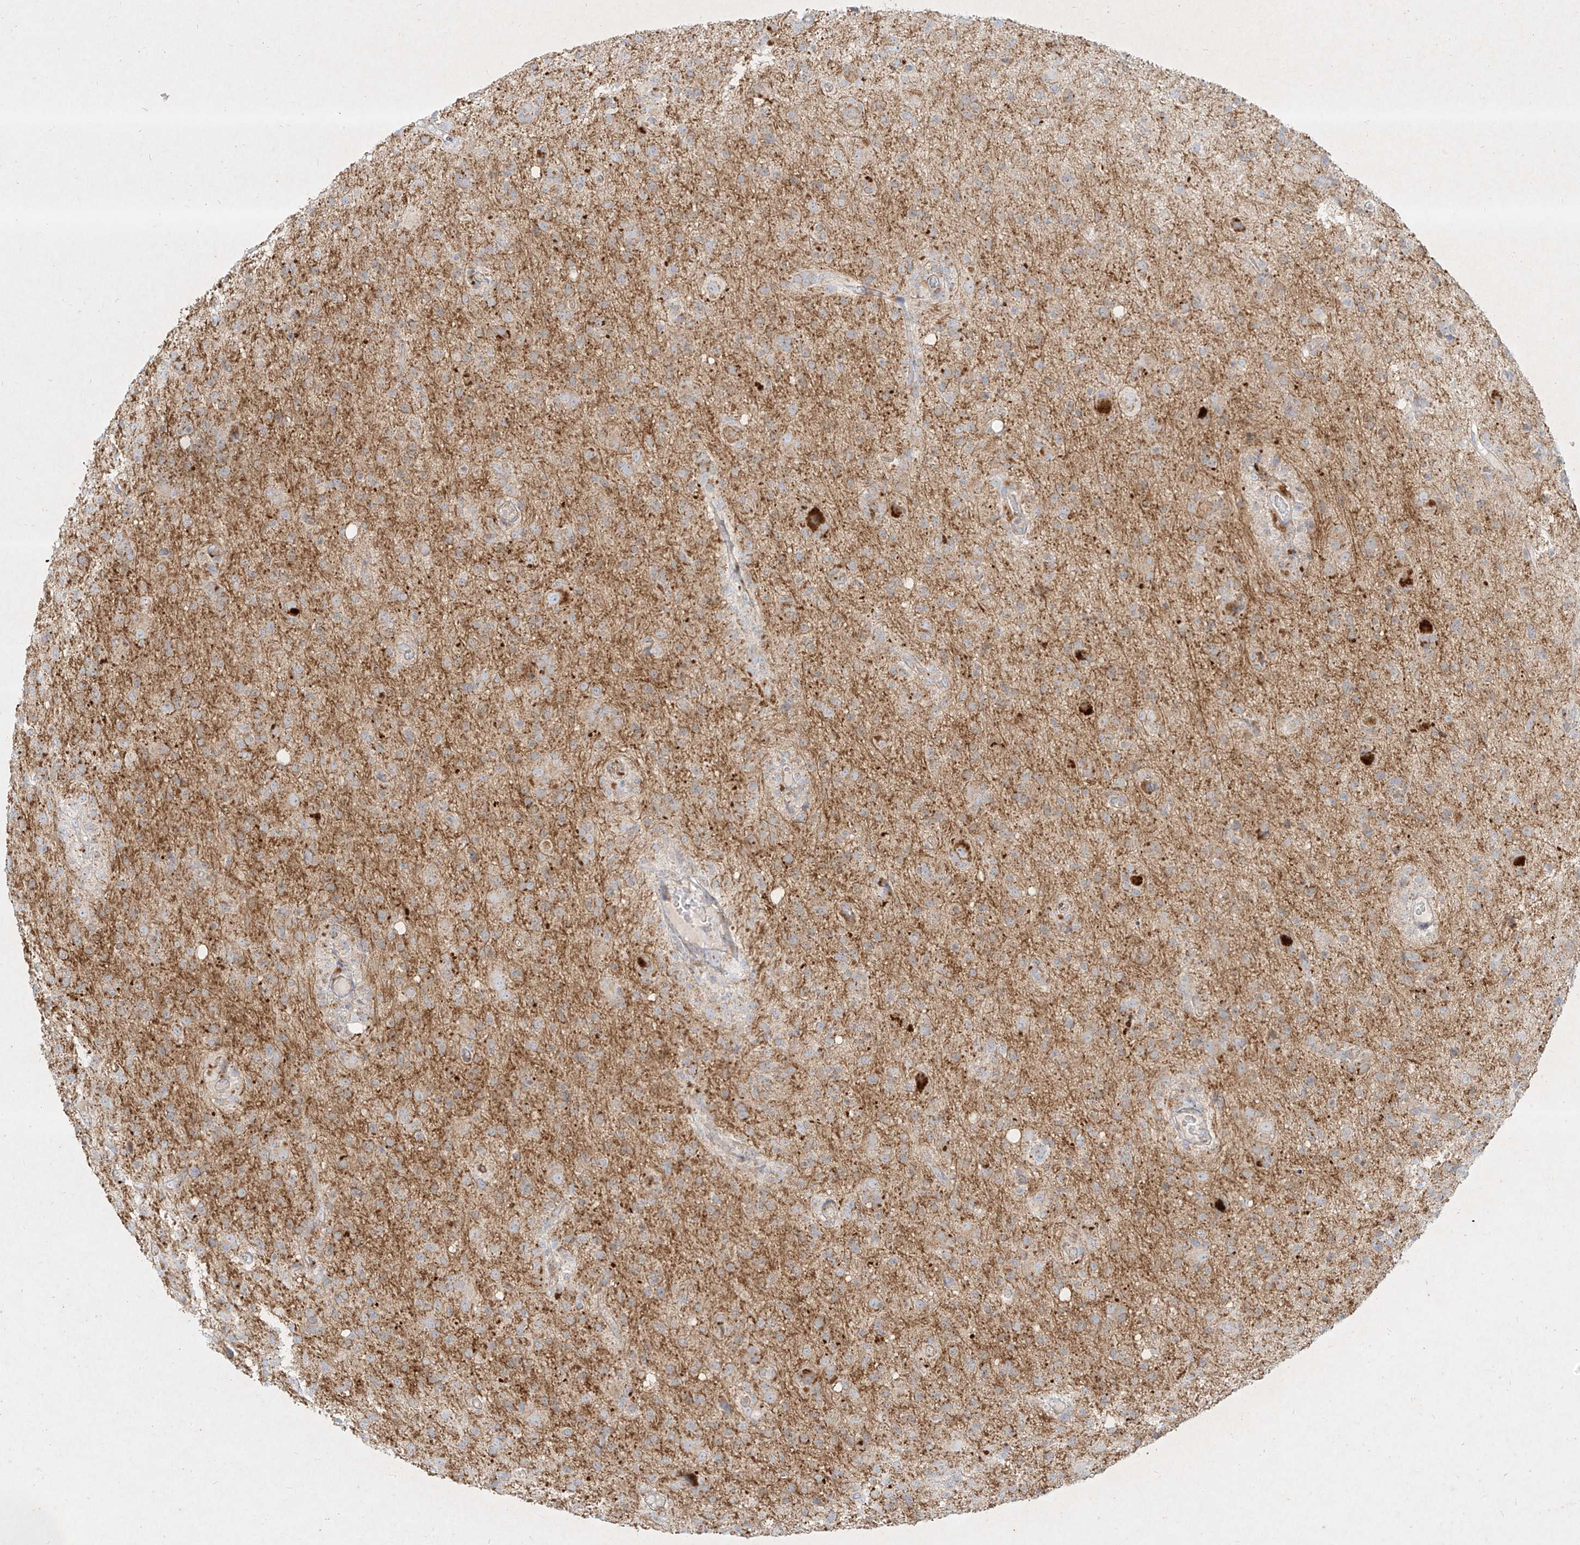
{"staining": {"intensity": "moderate", "quantity": "<25%", "location": "cytoplasmic/membranous"}, "tissue": "glioma", "cell_type": "Tumor cells", "image_type": "cancer", "snomed": [{"axis": "morphology", "description": "Glioma, malignant, High grade"}, {"axis": "topography", "description": "Brain"}], "caption": "A brown stain shows moderate cytoplasmic/membranous expression of a protein in malignant glioma (high-grade) tumor cells.", "gene": "MTX2", "patient": {"sex": "female", "age": 57}}